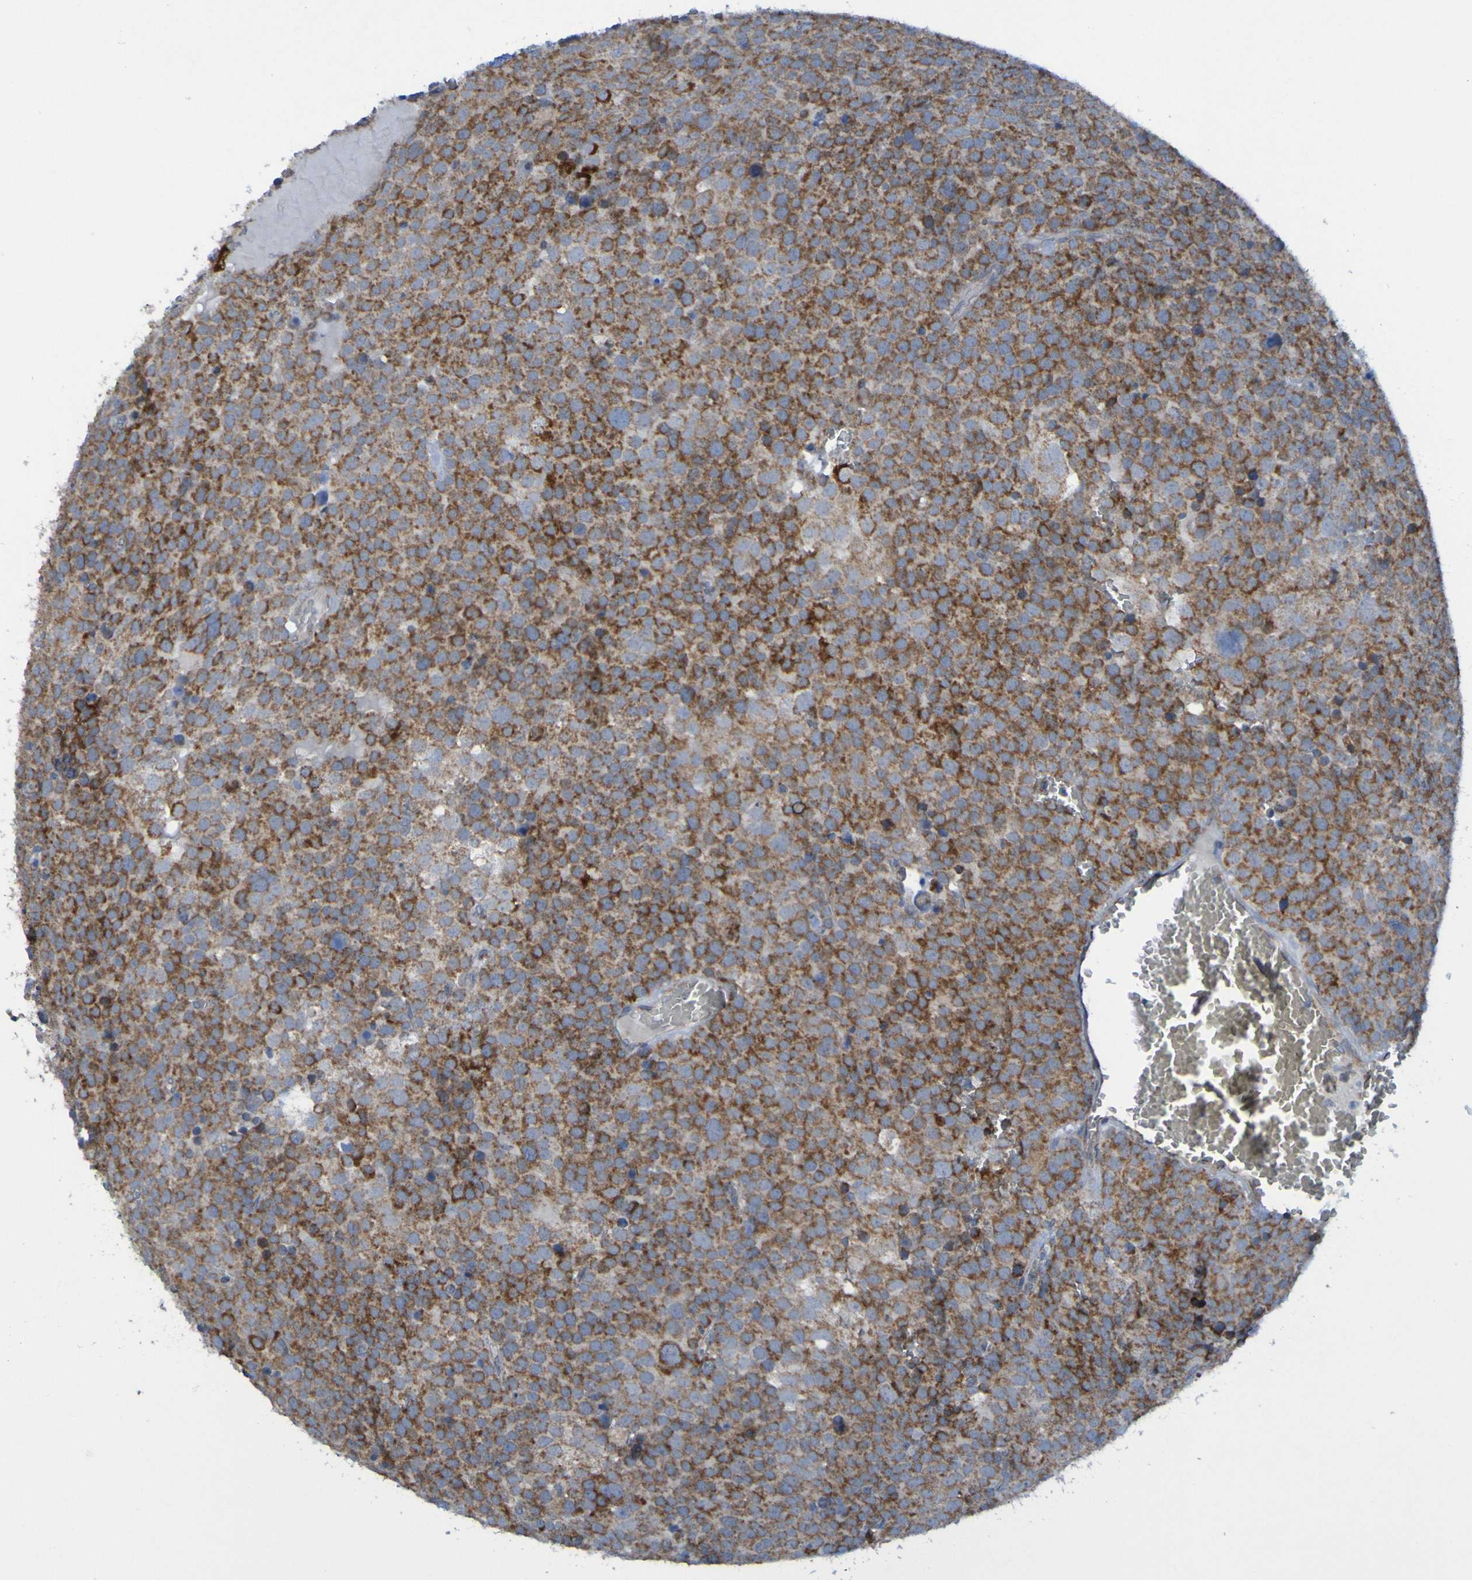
{"staining": {"intensity": "strong", "quantity": ">75%", "location": "cytoplasmic/membranous"}, "tissue": "testis cancer", "cell_type": "Tumor cells", "image_type": "cancer", "snomed": [{"axis": "morphology", "description": "Seminoma, NOS"}, {"axis": "topography", "description": "Testis"}], "caption": "Testis cancer (seminoma) was stained to show a protein in brown. There is high levels of strong cytoplasmic/membranous staining in about >75% of tumor cells.", "gene": "CCDC51", "patient": {"sex": "male", "age": 71}}